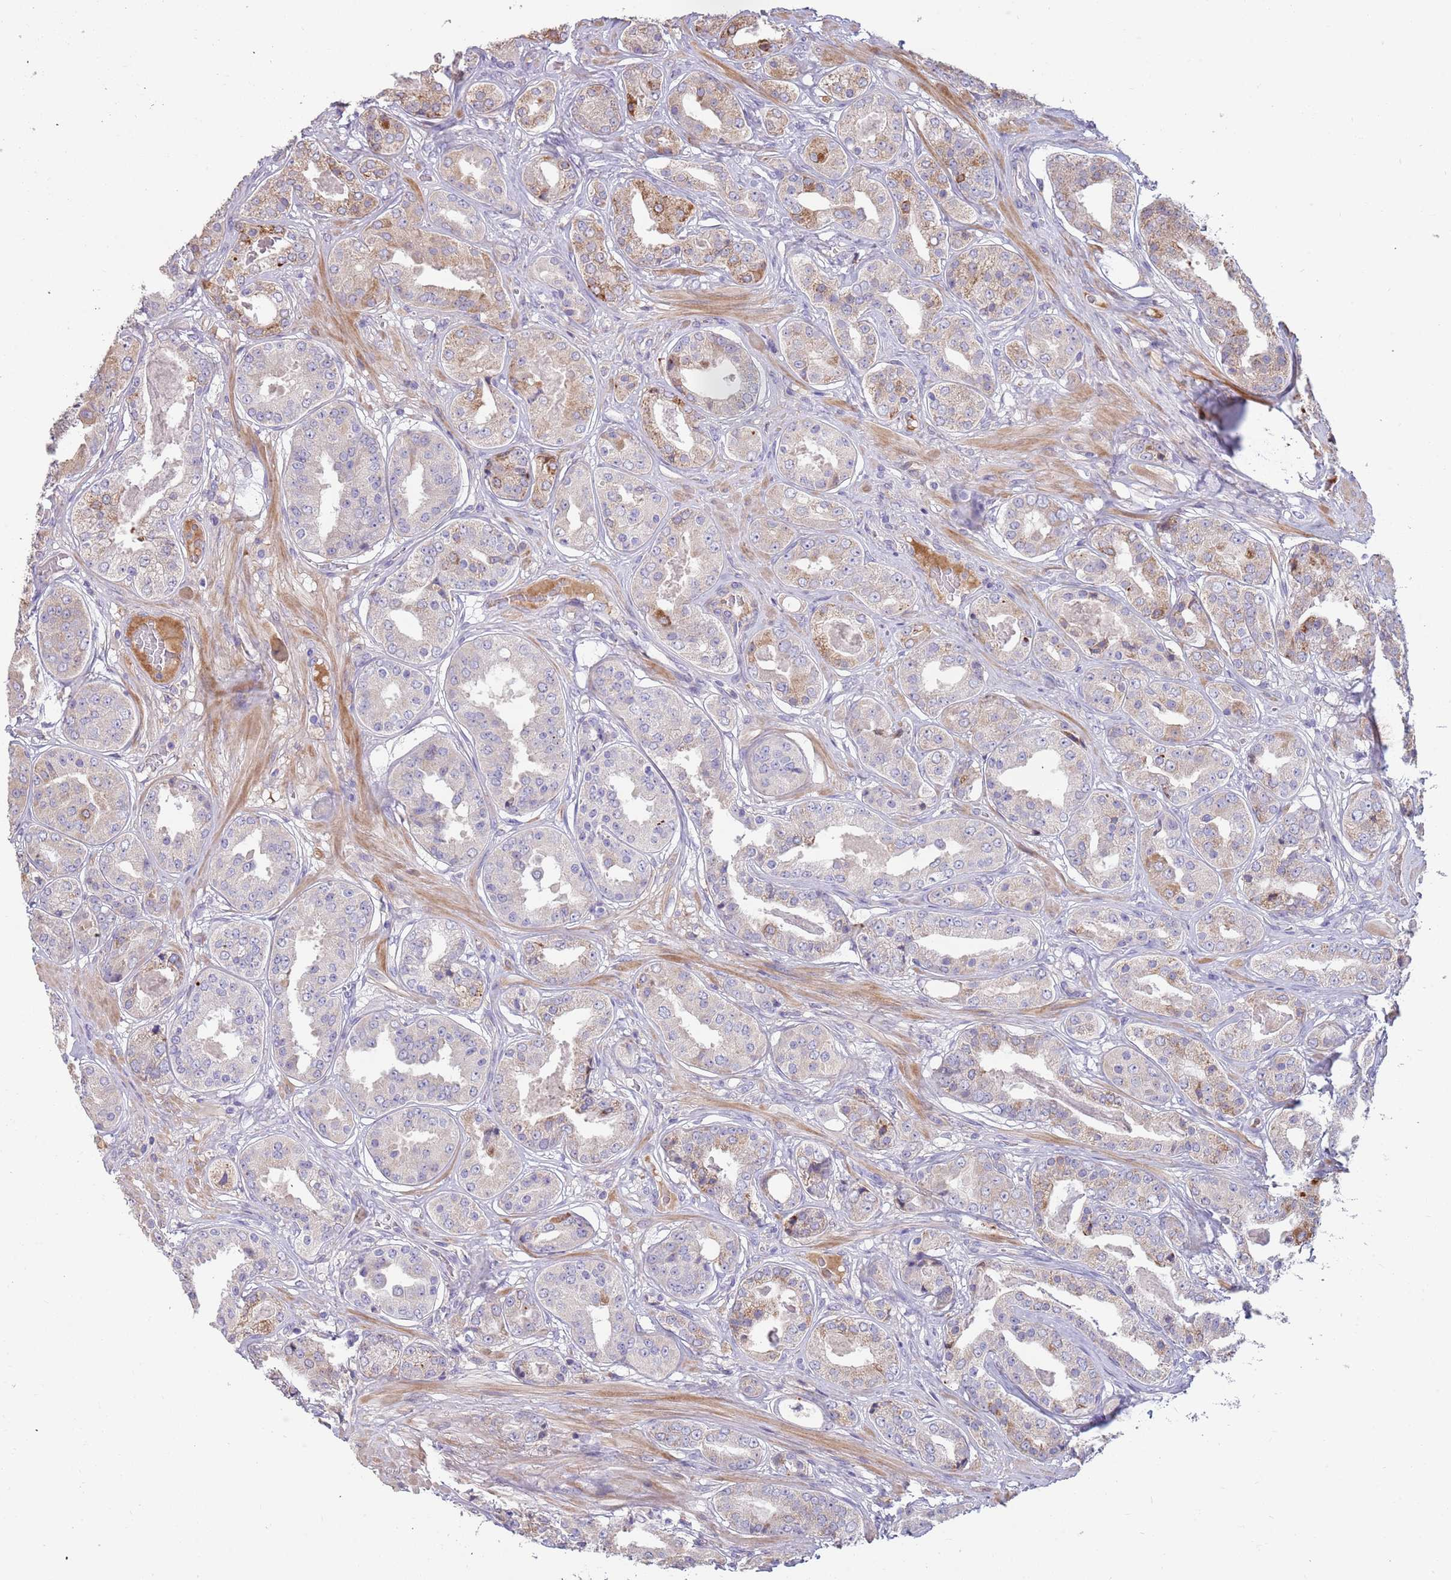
{"staining": {"intensity": "moderate", "quantity": "<25%", "location": "cytoplasmic/membranous"}, "tissue": "prostate cancer", "cell_type": "Tumor cells", "image_type": "cancer", "snomed": [{"axis": "morphology", "description": "Adenocarcinoma, High grade"}, {"axis": "topography", "description": "Prostate"}], "caption": "DAB (3,3'-diaminobenzidine) immunohistochemical staining of human prostate cancer displays moderate cytoplasmic/membranous protein expression in about <25% of tumor cells.", "gene": "SUSD1", "patient": {"sex": "male", "age": 63}}